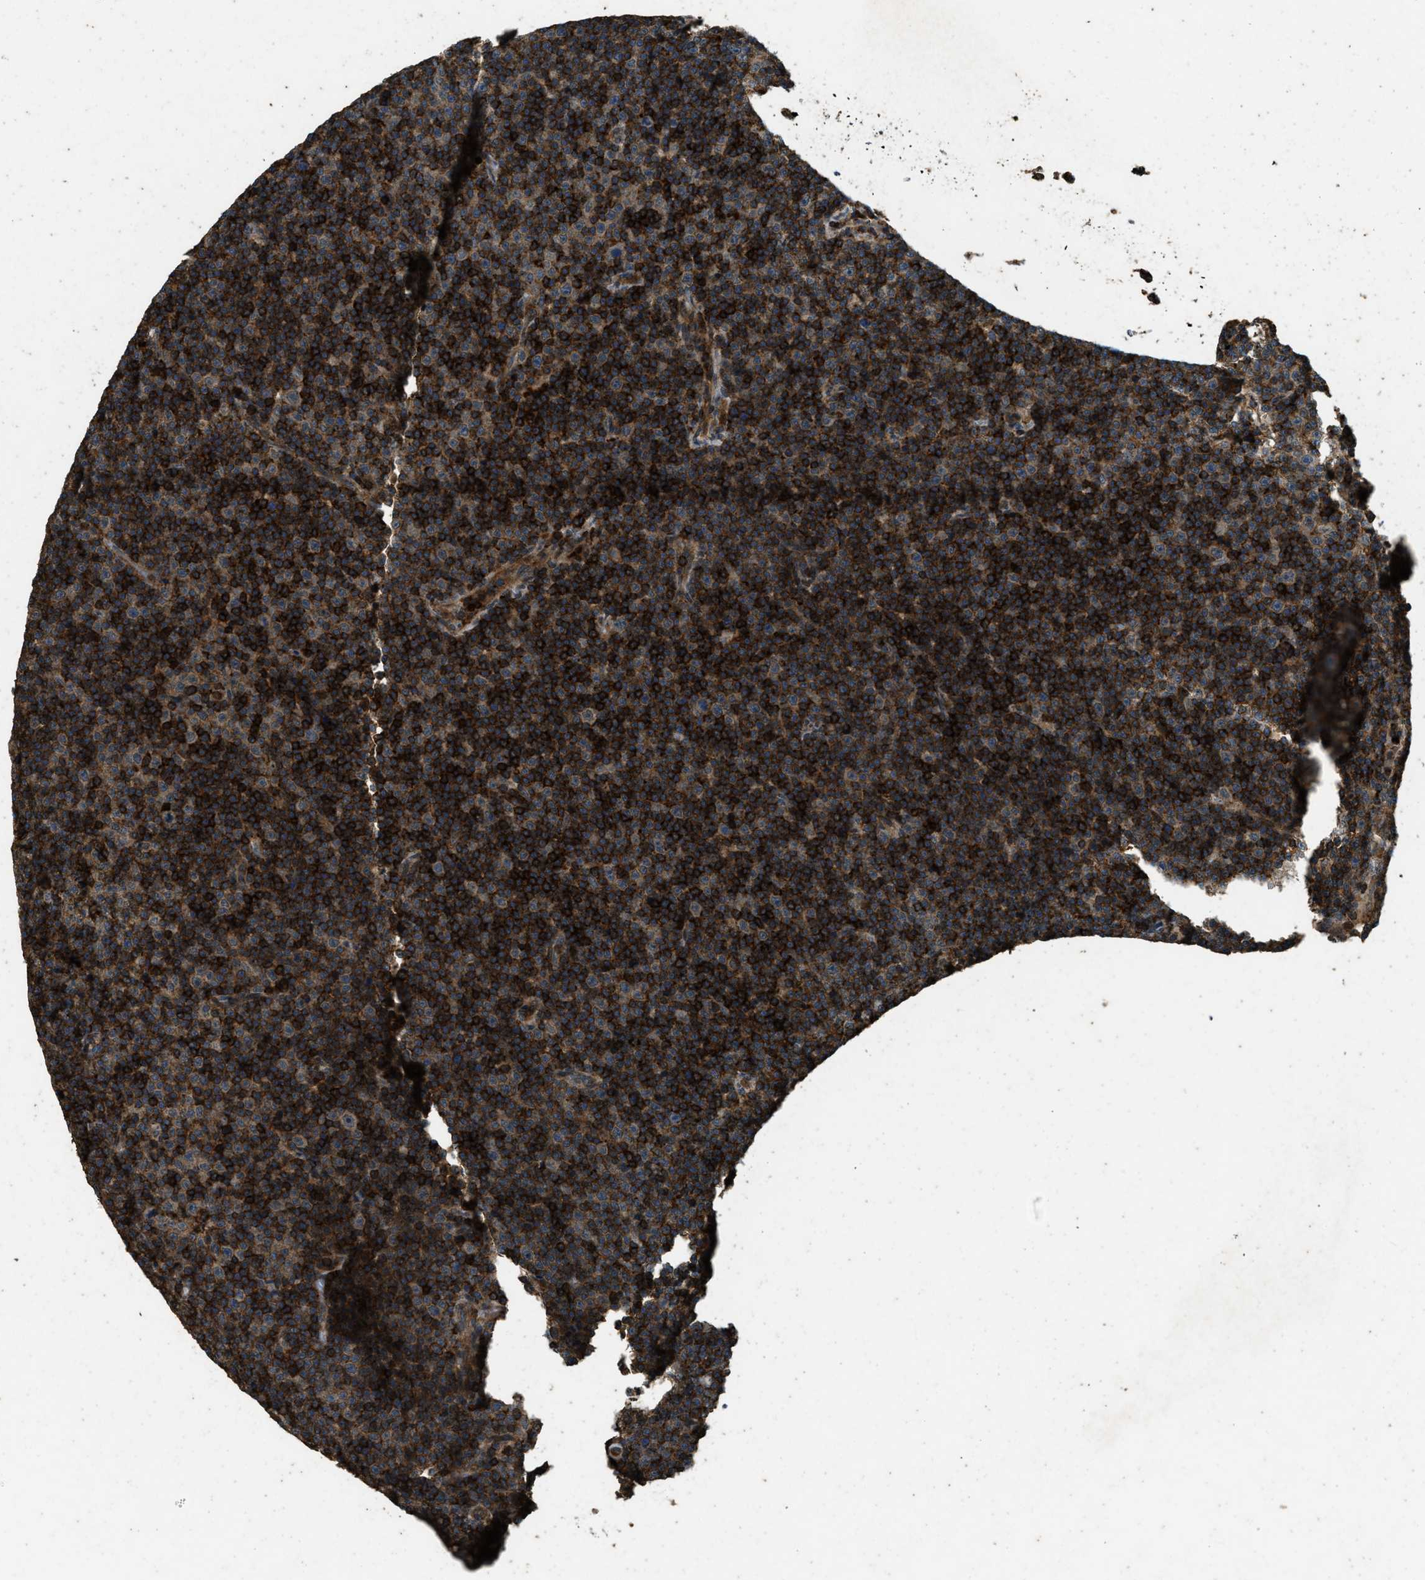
{"staining": {"intensity": "strong", "quantity": ">75%", "location": "cytoplasmic/membranous"}, "tissue": "lymphoma", "cell_type": "Tumor cells", "image_type": "cancer", "snomed": [{"axis": "morphology", "description": "Malignant lymphoma, non-Hodgkin's type, Low grade"}, {"axis": "topography", "description": "Lymph node"}], "caption": "Immunohistochemistry (IHC) image of human lymphoma stained for a protein (brown), which shows high levels of strong cytoplasmic/membranous staining in about >75% of tumor cells.", "gene": "ATP8B1", "patient": {"sex": "female", "age": 67}}